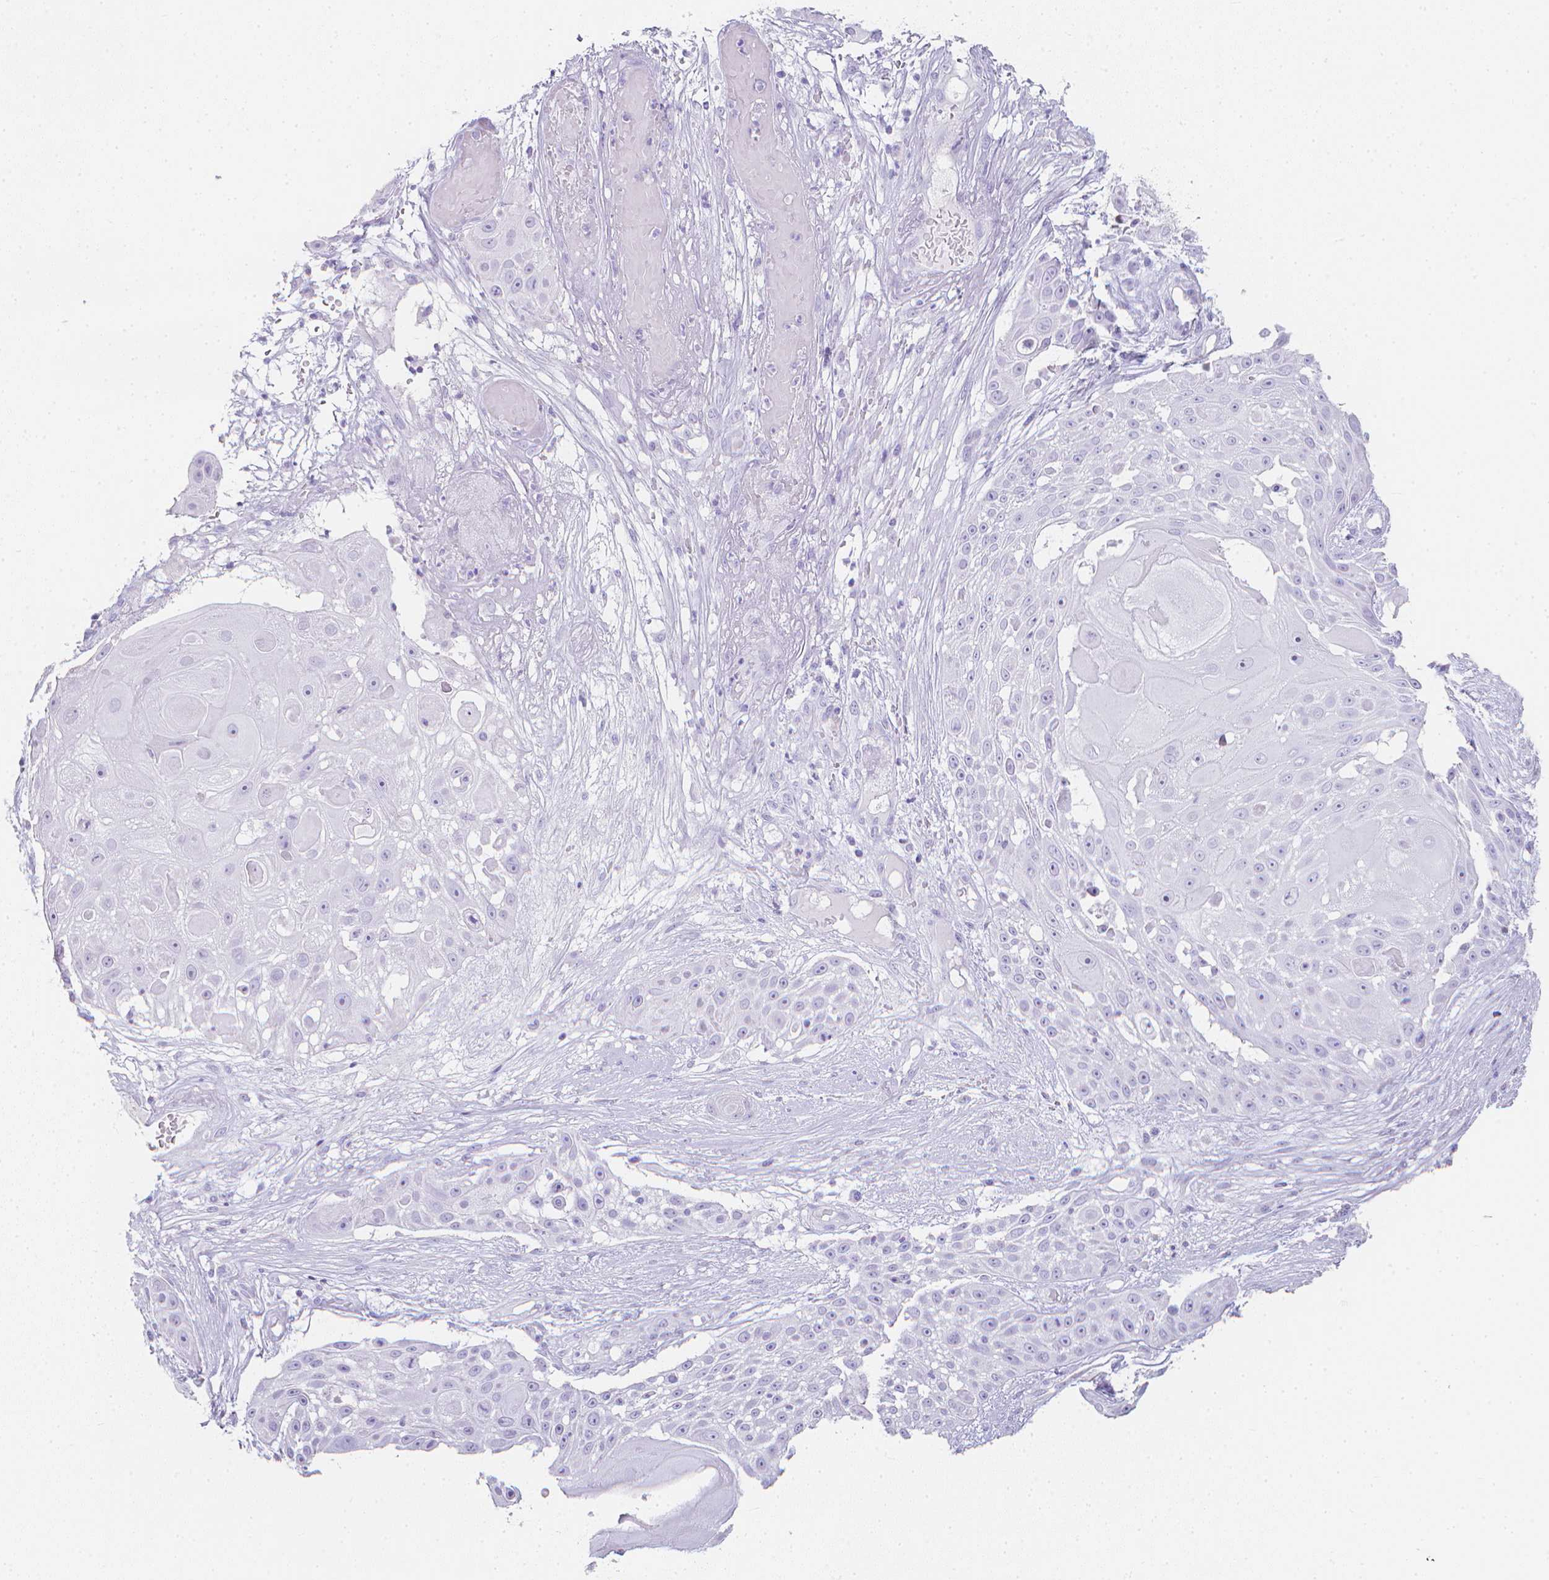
{"staining": {"intensity": "negative", "quantity": "none", "location": "none"}, "tissue": "skin cancer", "cell_type": "Tumor cells", "image_type": "cancer", "snomed": [{"axis": "morphology", "description": "Squamous cell carcinoma, NOS"}, {"axis": "topography", "description": "Skin"}], "caption": "Immunohistochemistry of skin cancer (squamous cell carcinoma) reveals no staining in tumor cells.", "gene": "LGALS4", "patient": {"sex": "female", "age": 86}}